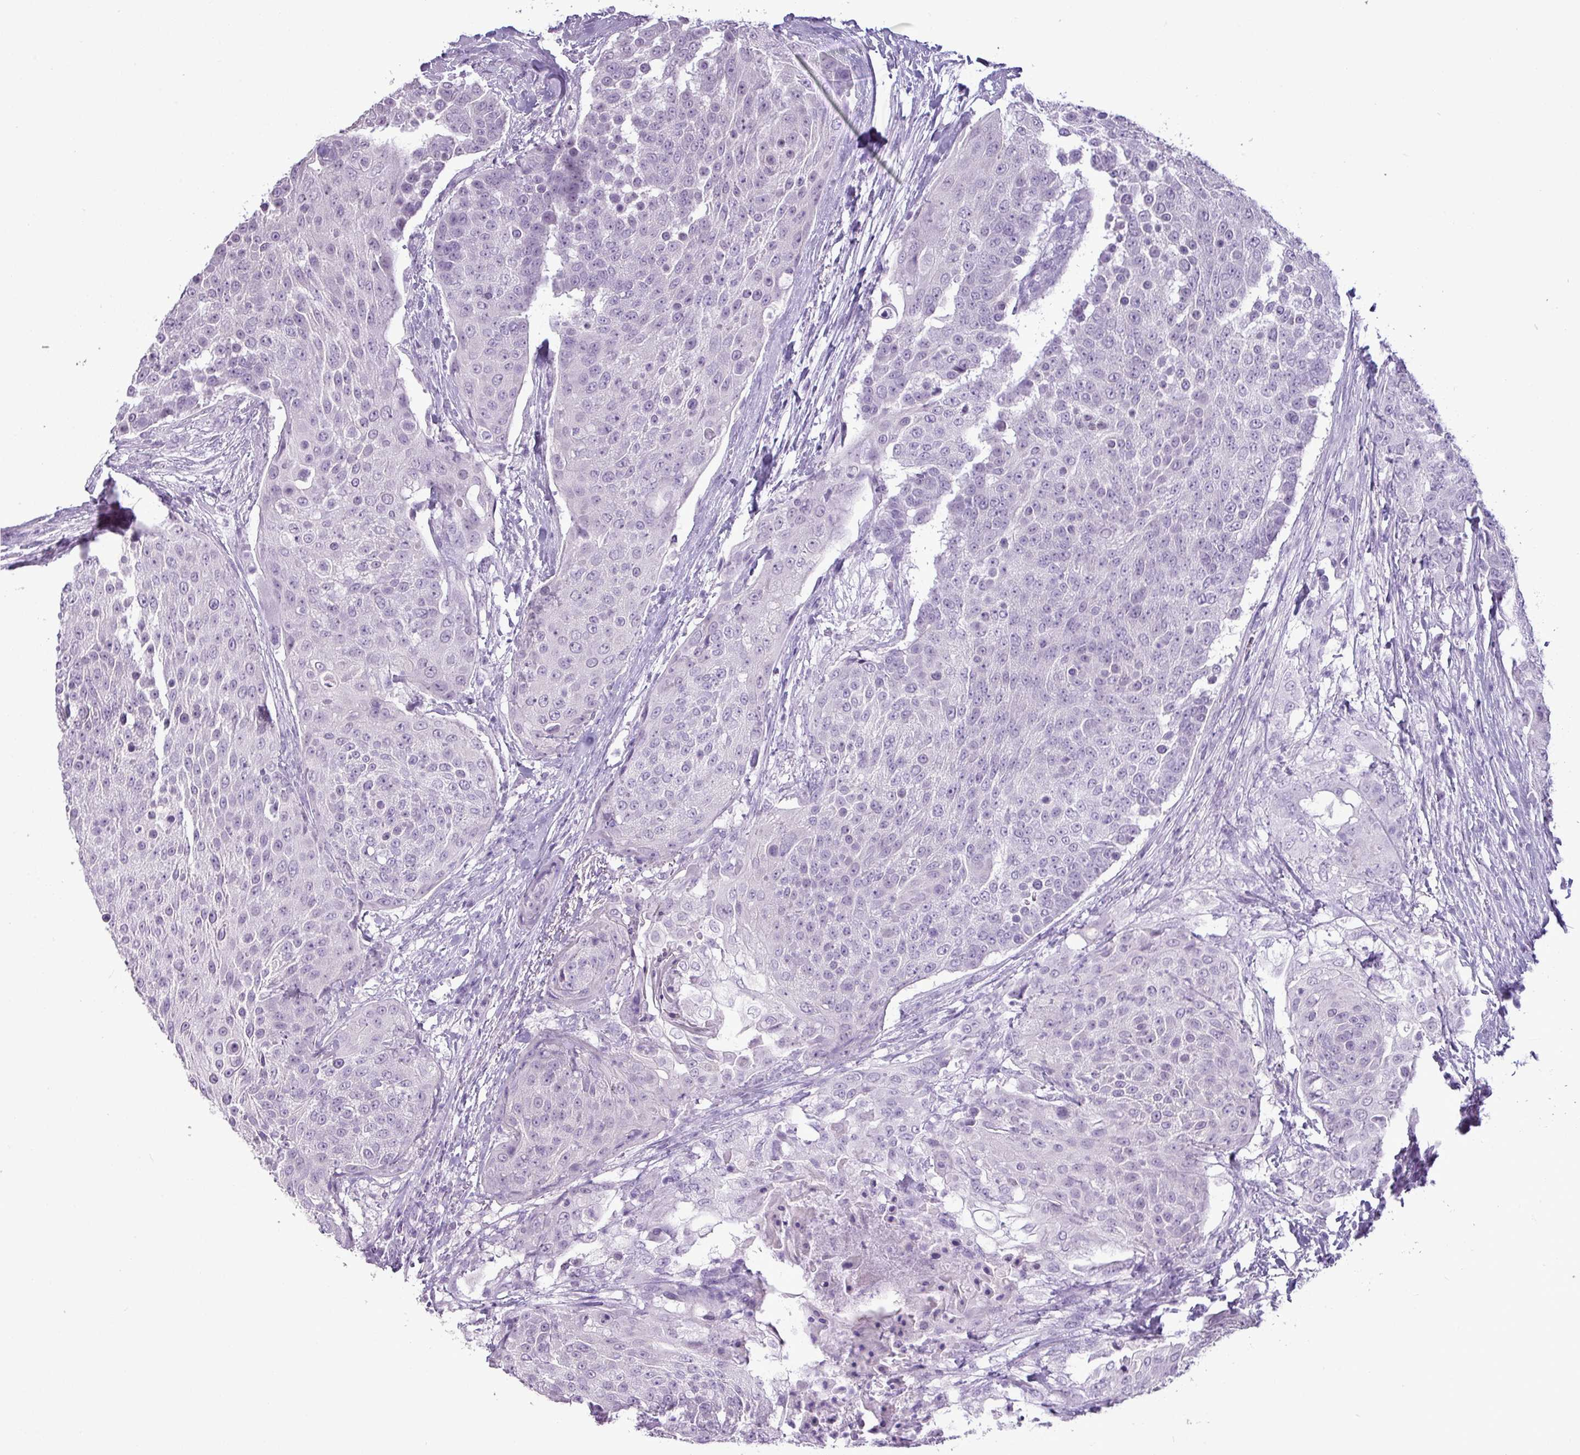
{"staining": {"intensity": "negative", "quantity": "none", "location": "none"}, "tissue": "urothelial cancer", "cell_type": "Tumor cells", "image_type": "cancer", "snomed": [{"axis": "morphology", "description": "Urothelial carcinoma, High grade"}, {"axis": "topography", "description": "Urinary bladder"}], "caption": "Photomicrograph shows no protein expression in tumor cells of urothelial cancer tissue.", "gene": "AMY2A", "patient": {"sex": "female", "age": 63}}